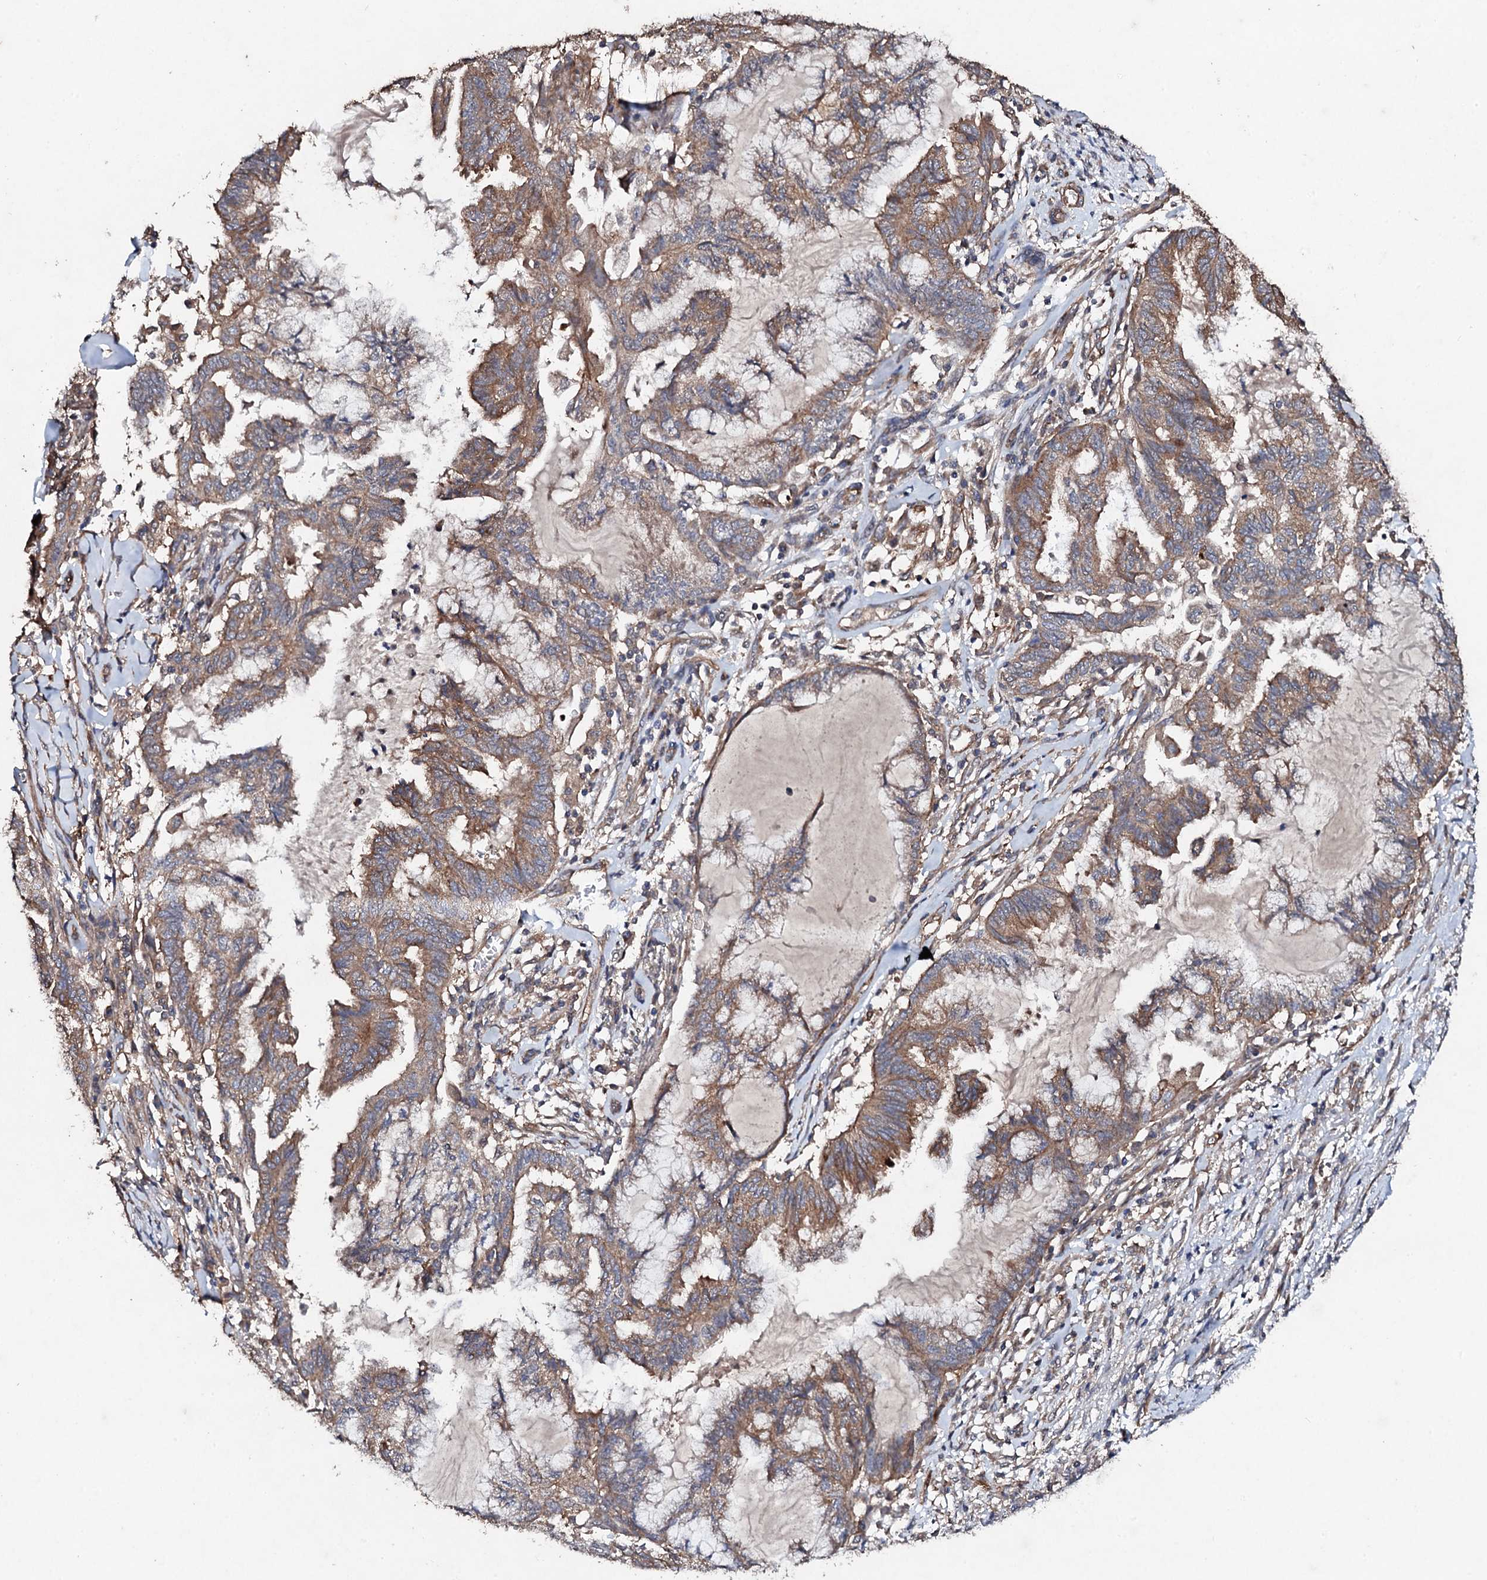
{"staining": {"intensity": "moderate", "quantity": ">75%", "location": "cytoplasmic/membranous"}, "tissue": "endometrial cancer", "cell_type": "Tumor cells", "image_type": "cancer", "snomed": [{"axis": "morphology", "description": "Adenocarcinoma, NOS"}, {"axis": "topography", "description": "Endometrium"}], "caption": "This is a photomicrograph of immunohistochemistry (IHC) staining of endometrial cancer, which shows moderate staining in the cytoplasmic/membranous of tumor cells.", "gene": "MOCOS", "patient": {"sex": "female", "age": 86}}